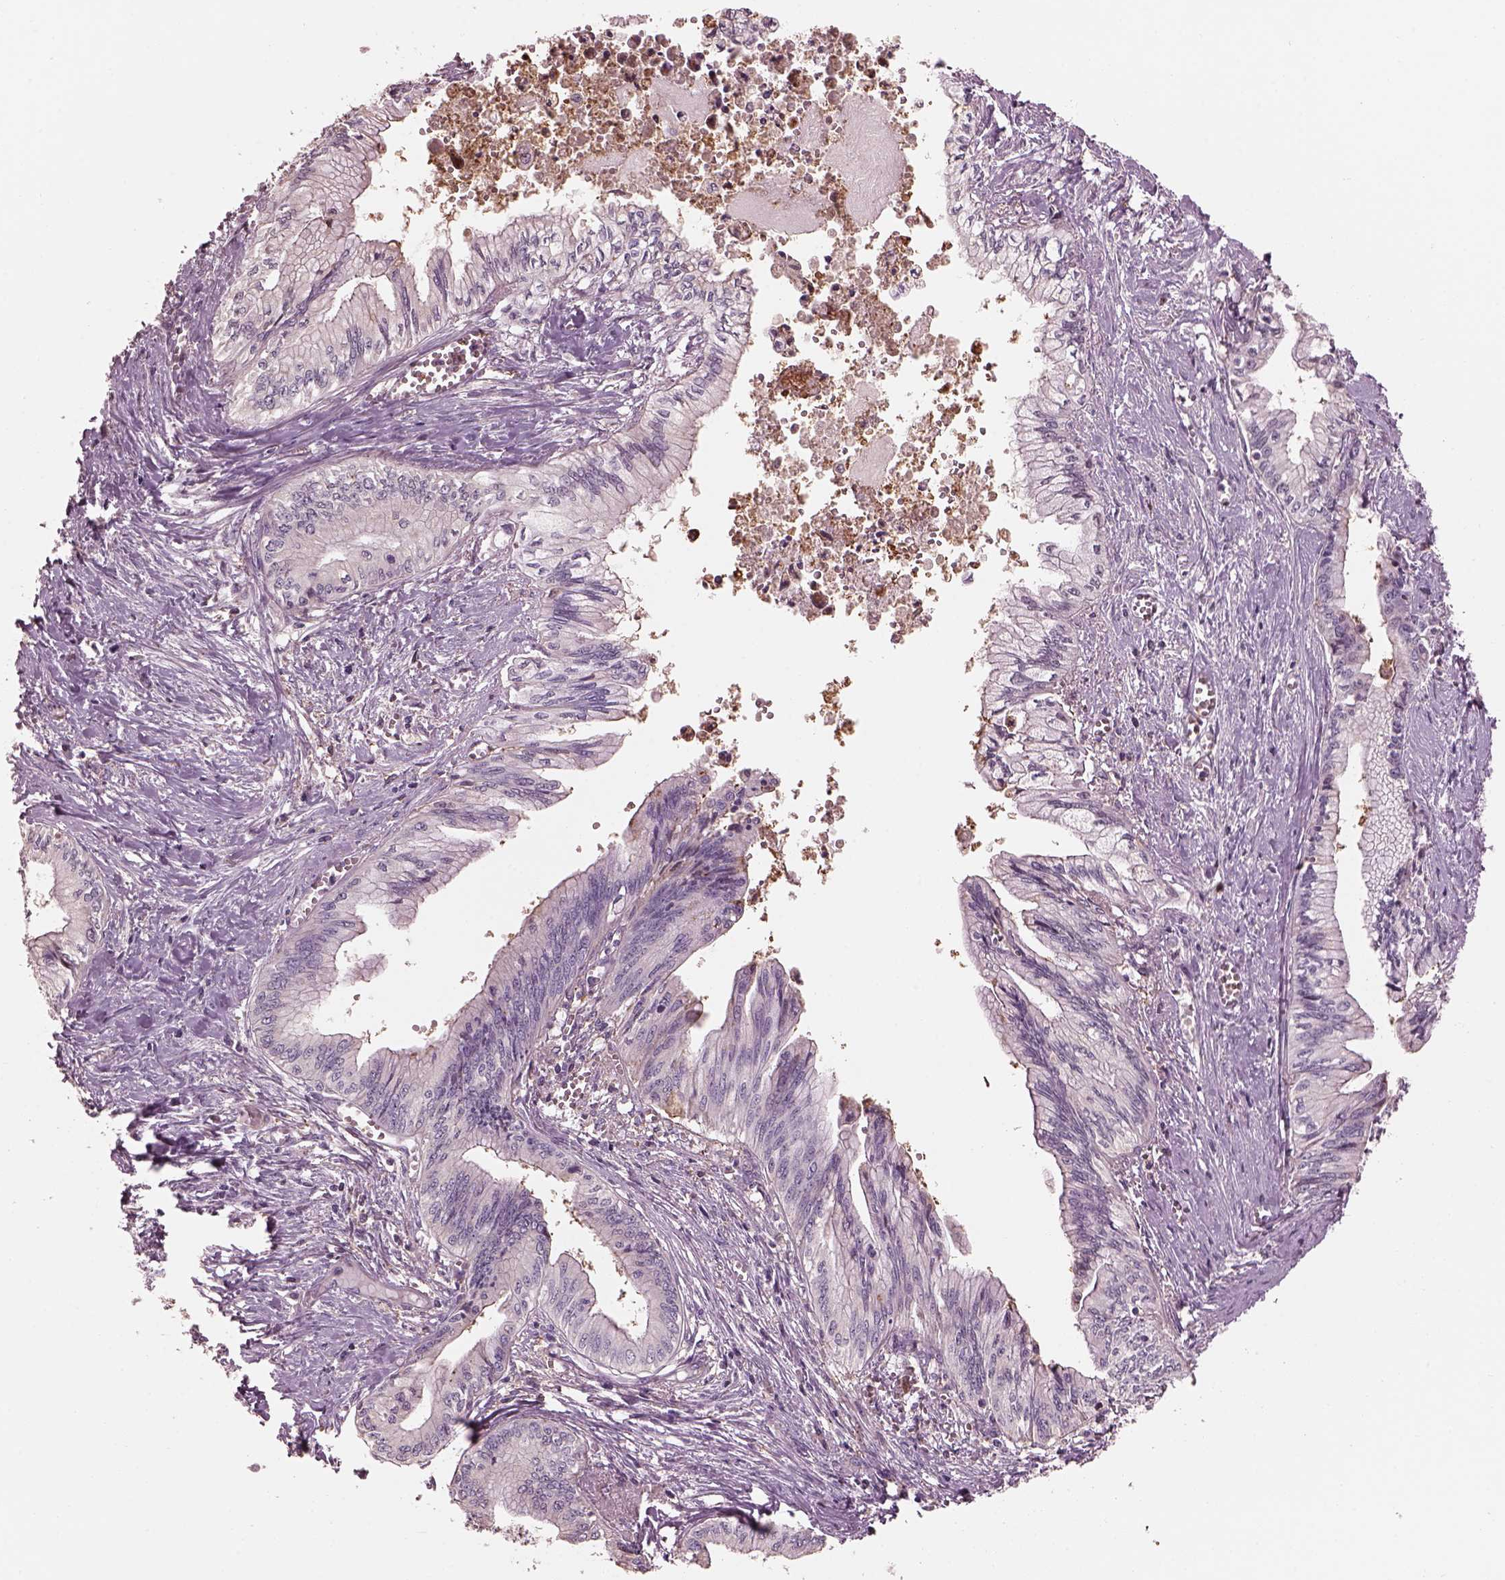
{"staining": {"intensity": "negative", "quantity": "none", "location": "none"}, "tissue": "pancreatic cancer", "cell_type": "Tumor cells", "image_type": "cancer", "snomed": [{"axis": "morphology", "description": "Adenocarcinoma, NOS"}, {"axis": "topography", "description": "Pancreas"}], "caption": "Tumor cells are negative for brown protein staining in adenocarcinoma (pancreatic).", "gene": "SRI", "patient": {"sex": "female", "age": 61}}